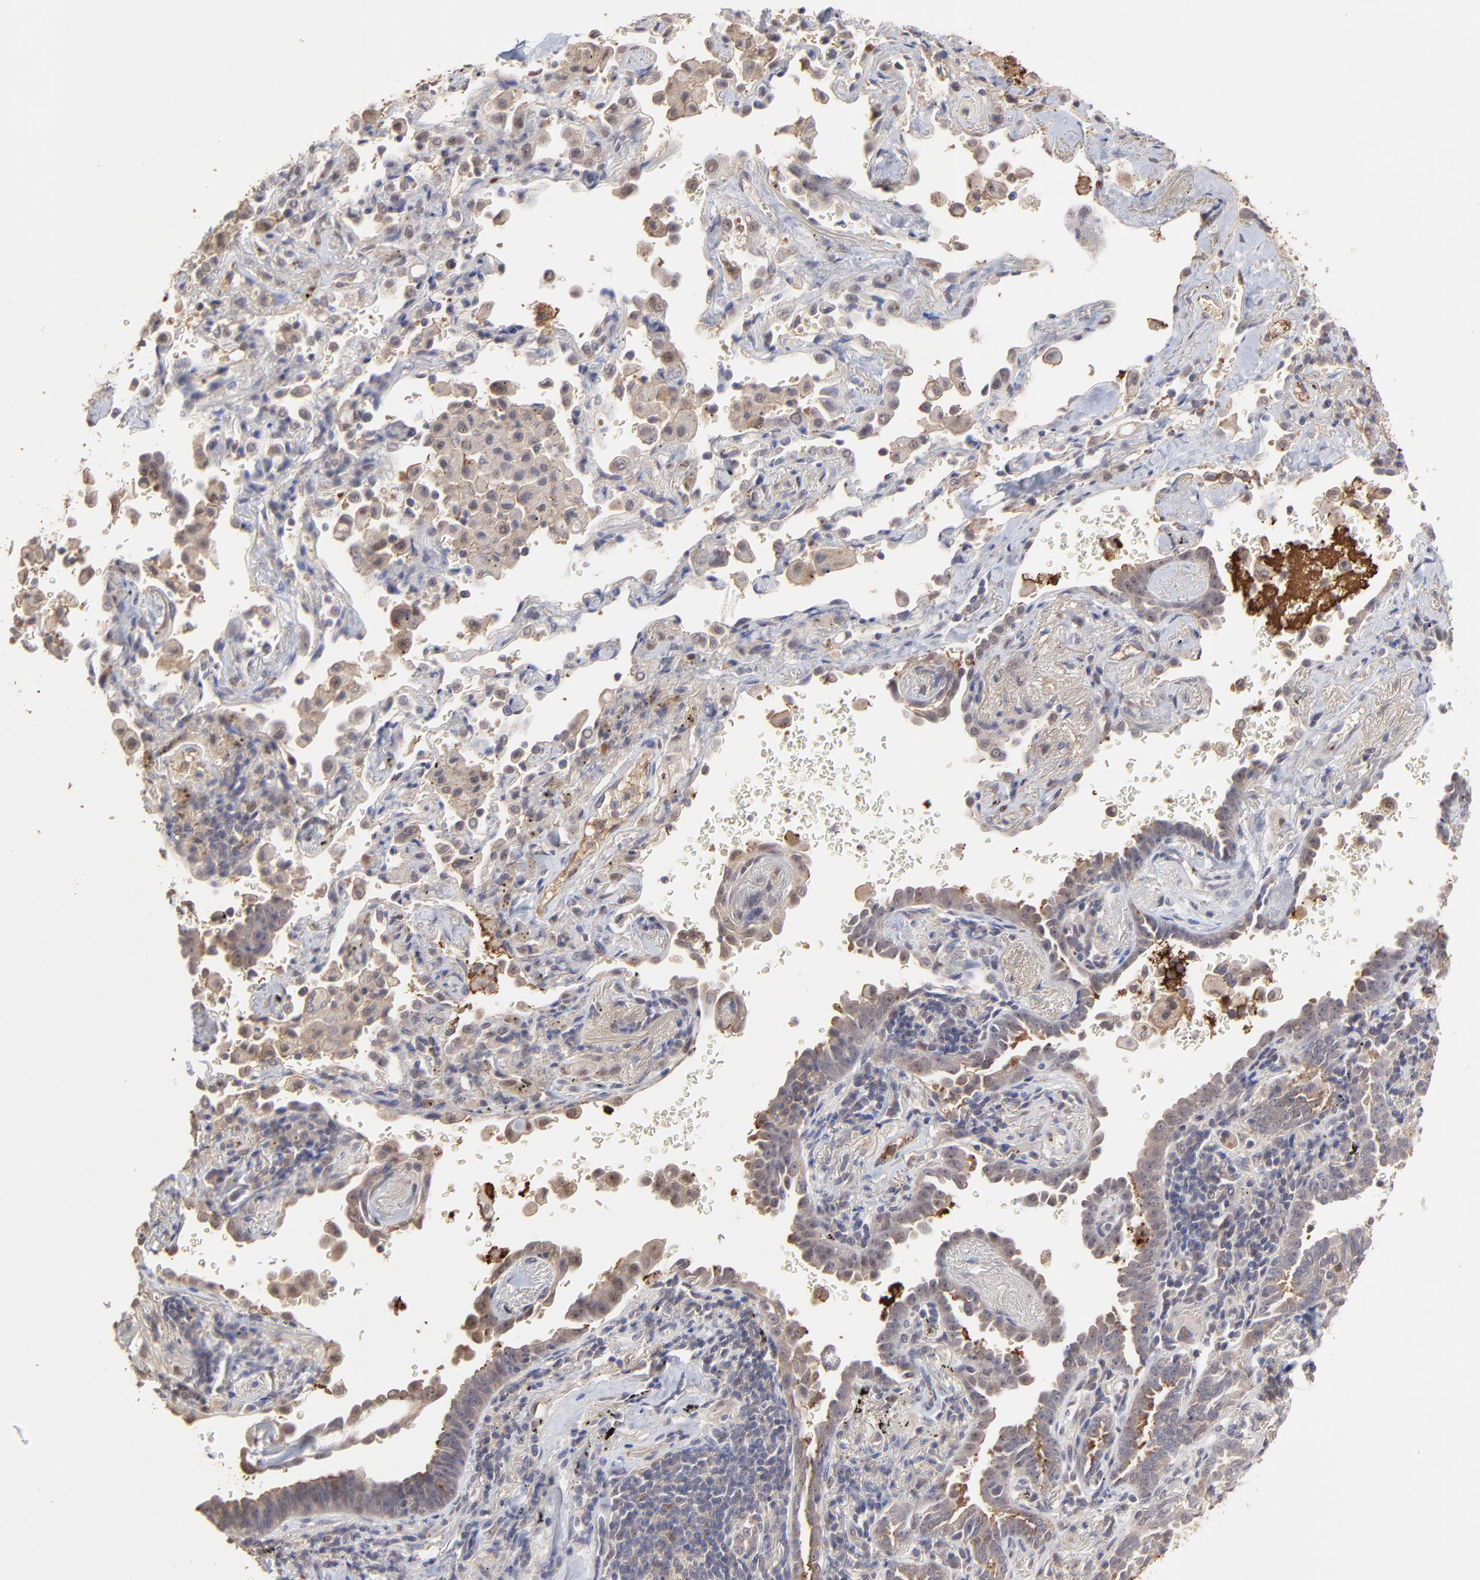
{"staining": {"intensity": "weak", "quantity": ">75%", "location": "cytoplasmic/membranous"}, "tissue": "lung cancer", "cell_type": "Tumor cells", "image_type": "cancer", "snomed": [{"axis": "morphology", "description": "Adenocarcinoma, NOS"}, {"axis": "topography", "description": "Lung"}], "caption": "A histopathology image of lung cancer stained for a protein demonstrates weak cytoplasmic/membranous brown staining in tumor cells.", "gene": "PSMD14", "patient": {"sex": "female", "age": 64}}